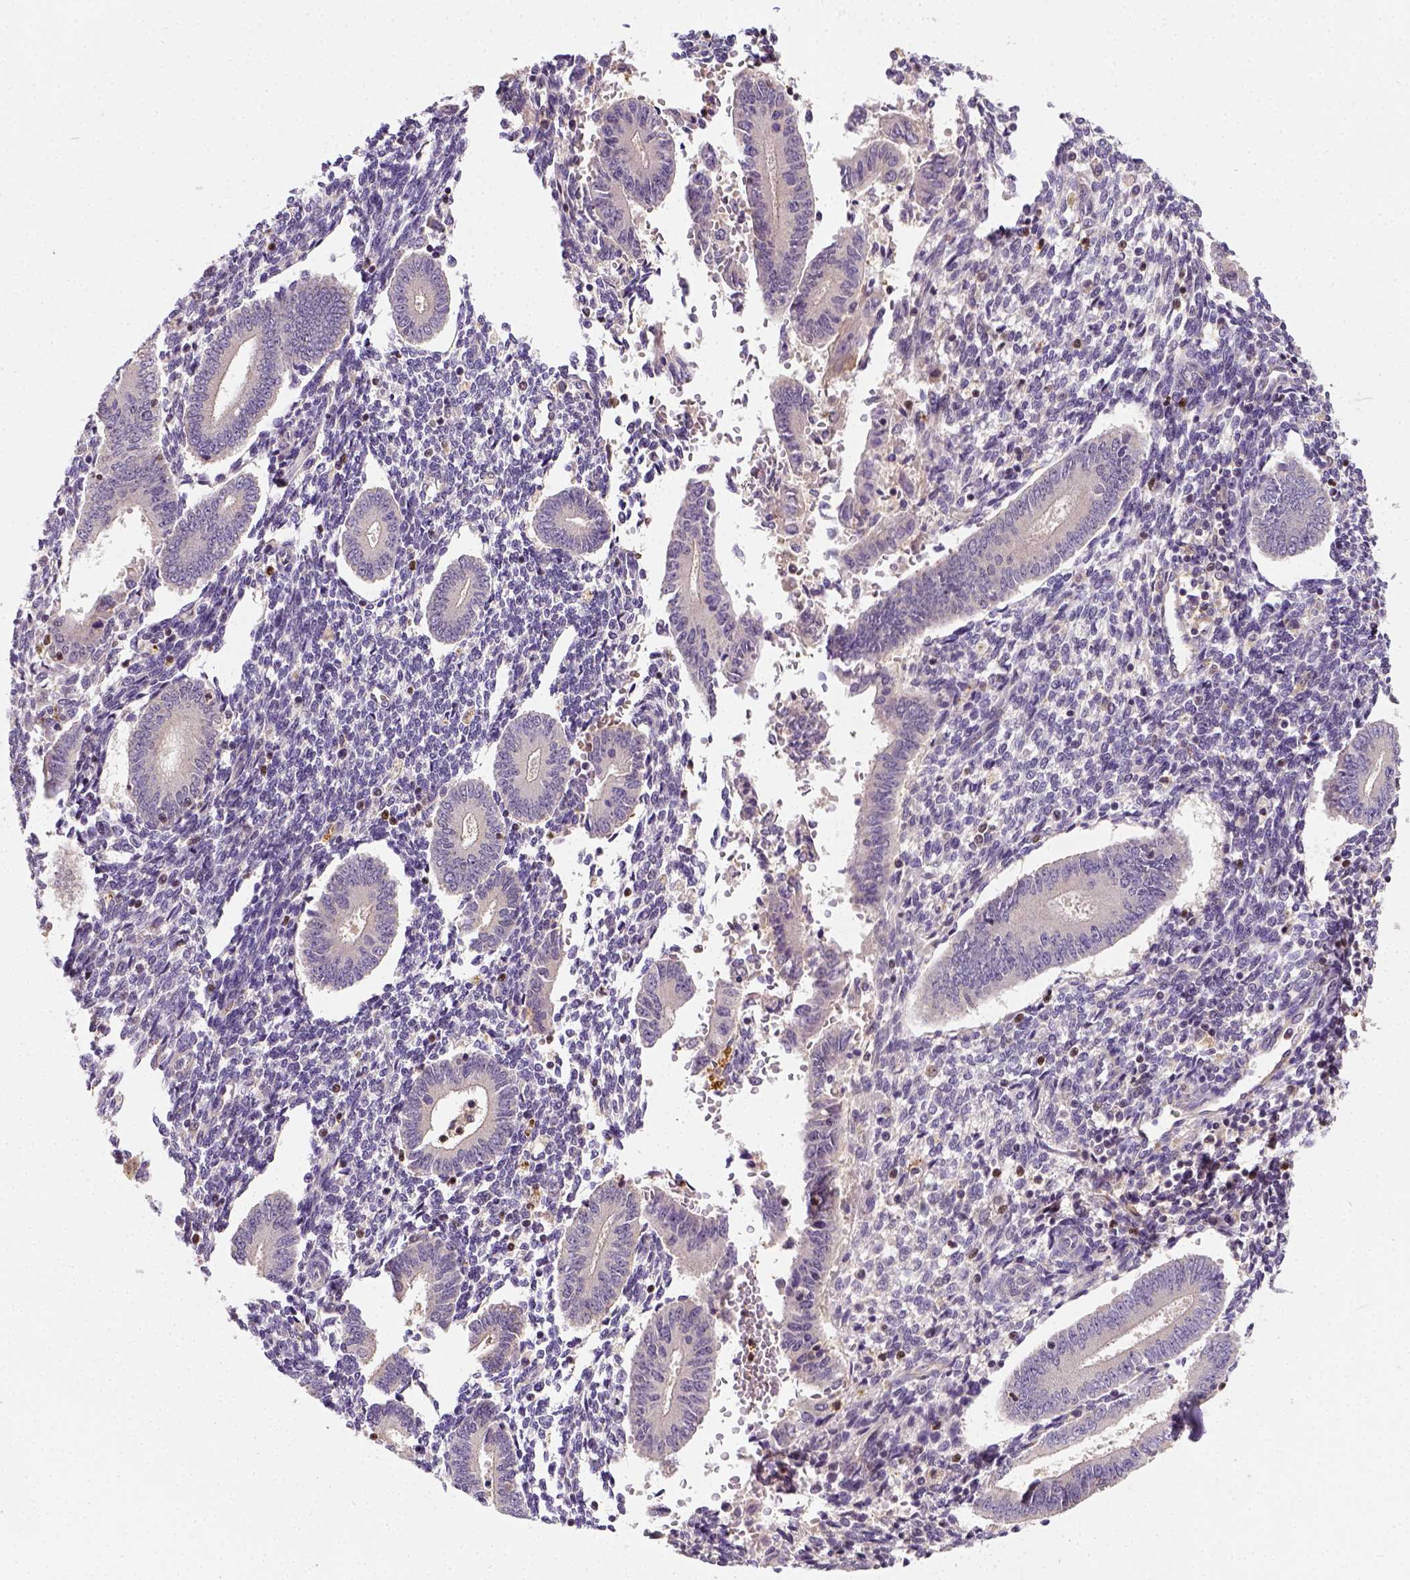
{"staining": {"intensity": "negative", "quantity": "none", "location": "none"}, "tissue": "endometrium", "cell_type": "Cells in endometrial stroma", "image_type": "normal", "snomed": [{"axis": "morphology", "description": "Normal tissue, NOS"}, {"axis": "topography", "description": "Endometrium"}], "caption": "Benign endometrium was stained to show a protein in brown. There is no significant expression in cells in endometrial stroma. Brightfield microscopy of IHC stained with DAB (3,3'-diaminobenzidine) (brown) and hematoxylin (blue), captured at high magnification.", "gene": "MATK", "patient": {"sex": "female", "age": 40}}